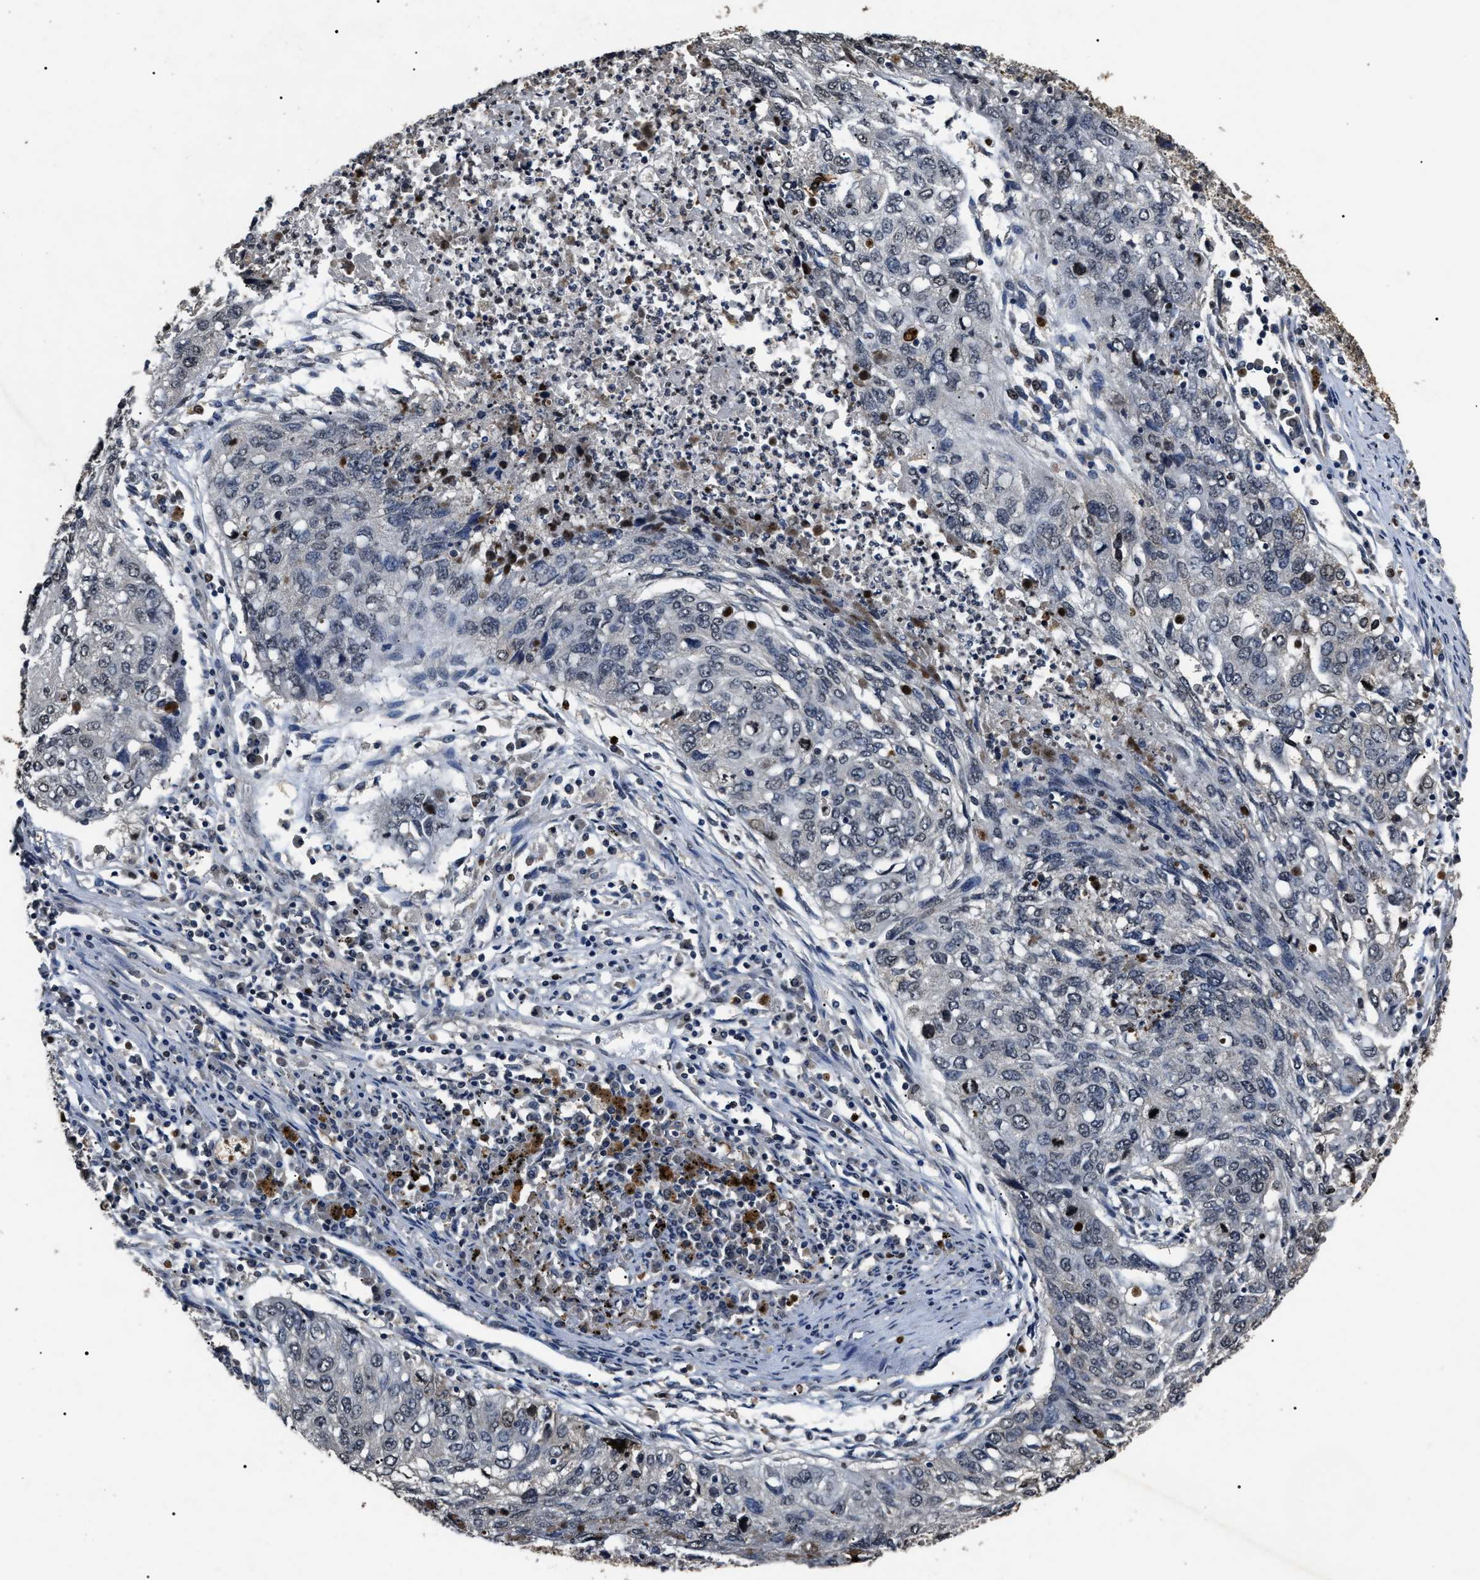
{"staining": {"intensity": "negative", "quantity": "none", "location": "none"}, "tissue": "lung cancer", "cell_type": "Tumor cells", "image_type": "cancer", "snomed": [{"axis": "morphology", "description": "Squamous cell carcinoma, NOS"}, {"axis": "topography", "description": "Lung"}], "caption": "This is an immunohistochemistry histopathology image of human lung cancer. There is no expression in tumor cells.", "gene": "ANP32E", "patient": {"sex": "female", "age": 63}}